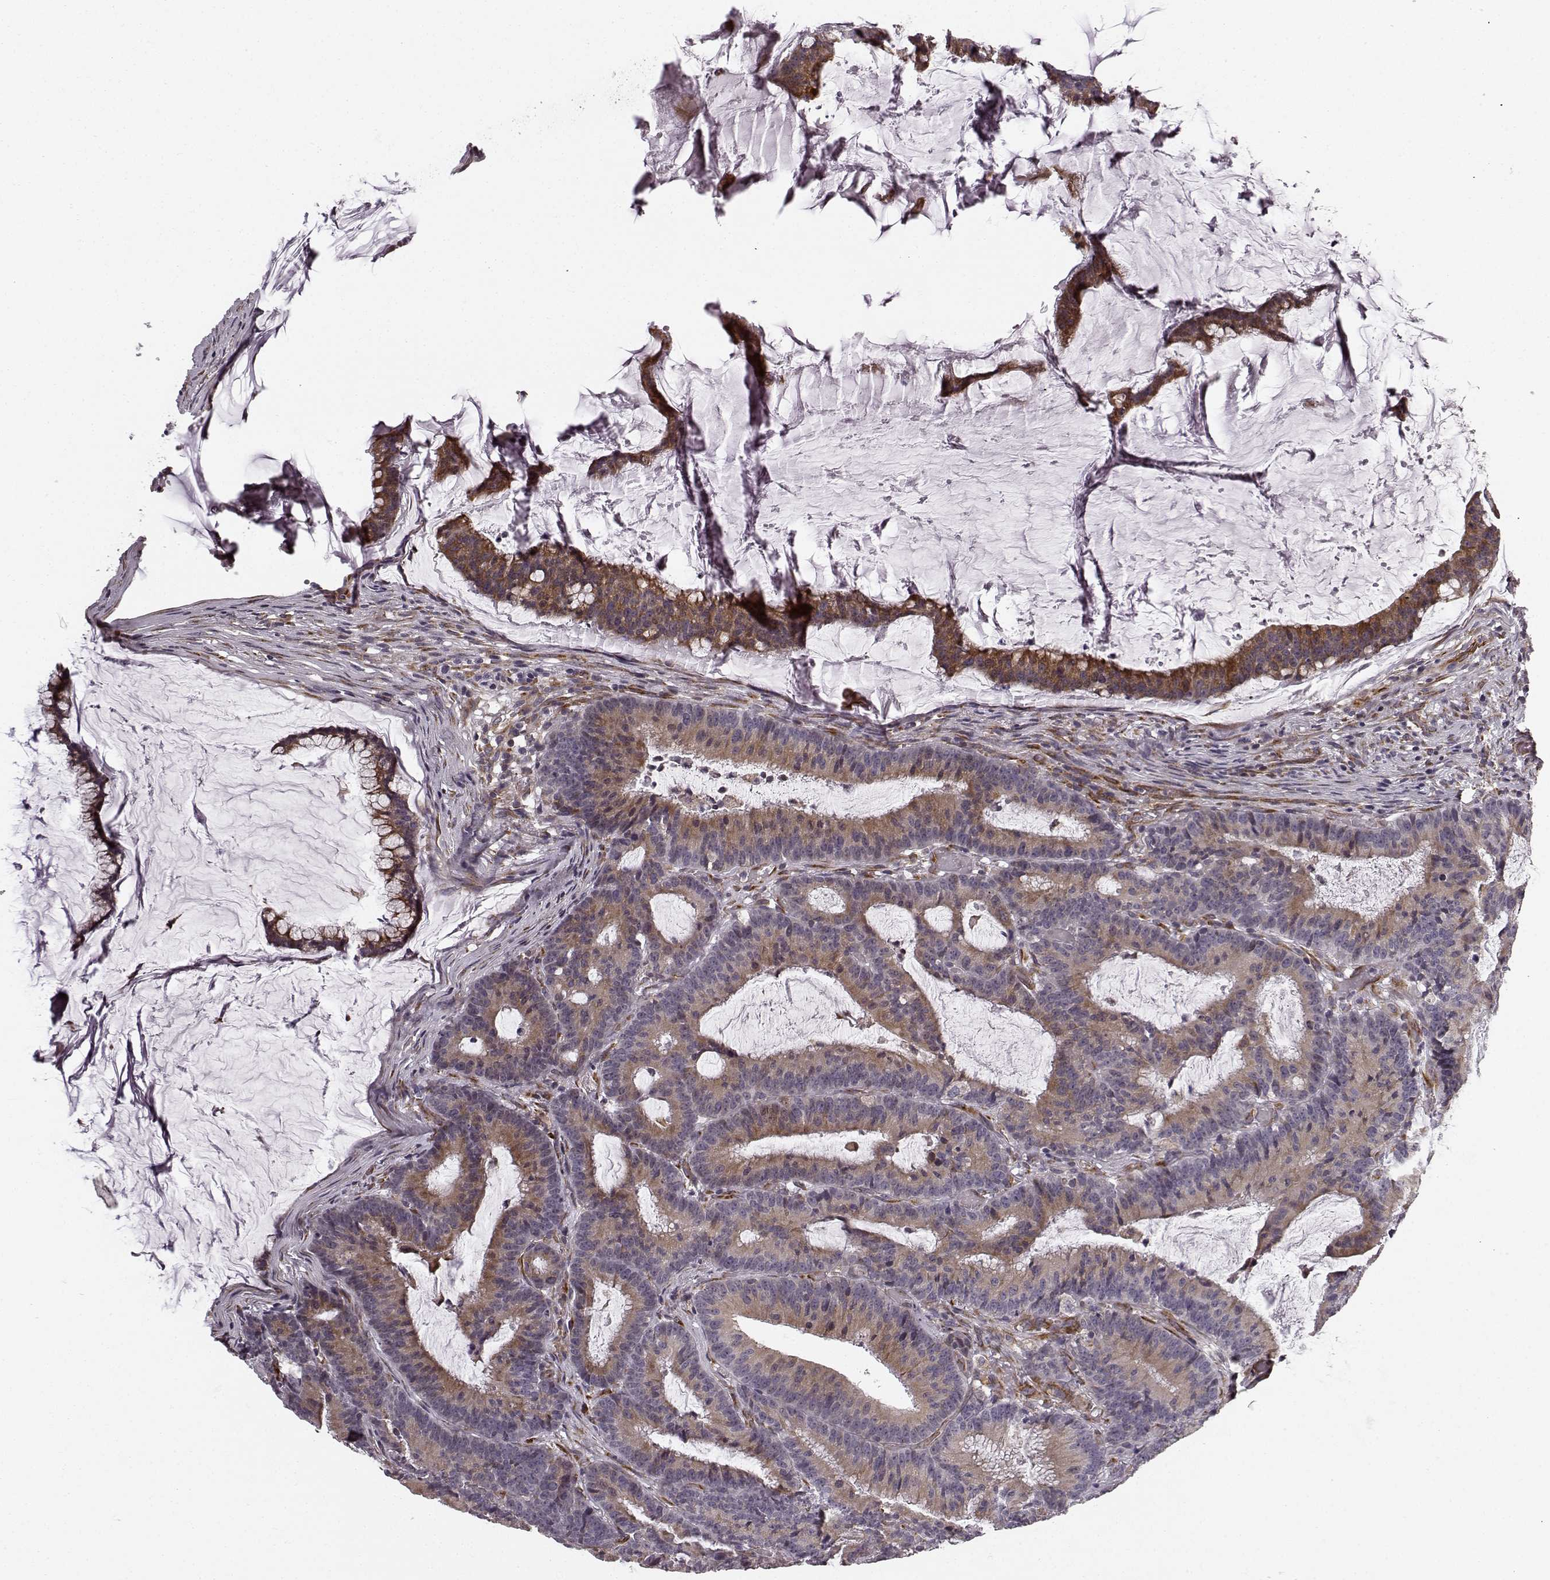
{"staining": {"intensity": "weak", "quantity": ">75%", "location": "cytoplasmic/membranous"}, "tissue": "colorectal cancer", "cell_type": "Tumor cells", "image_type": "cancer", "snomed": [{"axis": "morphology", "description": "Adenocarcinoma, NOS"}, {"axis": "topography", "description": "Colon"}], "caption": "IHC micrograph of colorectal adenocarcinoma stained for a protein (brown), which reveals low levels of weak cytoplasmic/membranous positivity in approximately >75% of tumor cells.", "gene": "TMEM14A", "patient": {"sex": "female", "age": 78}}